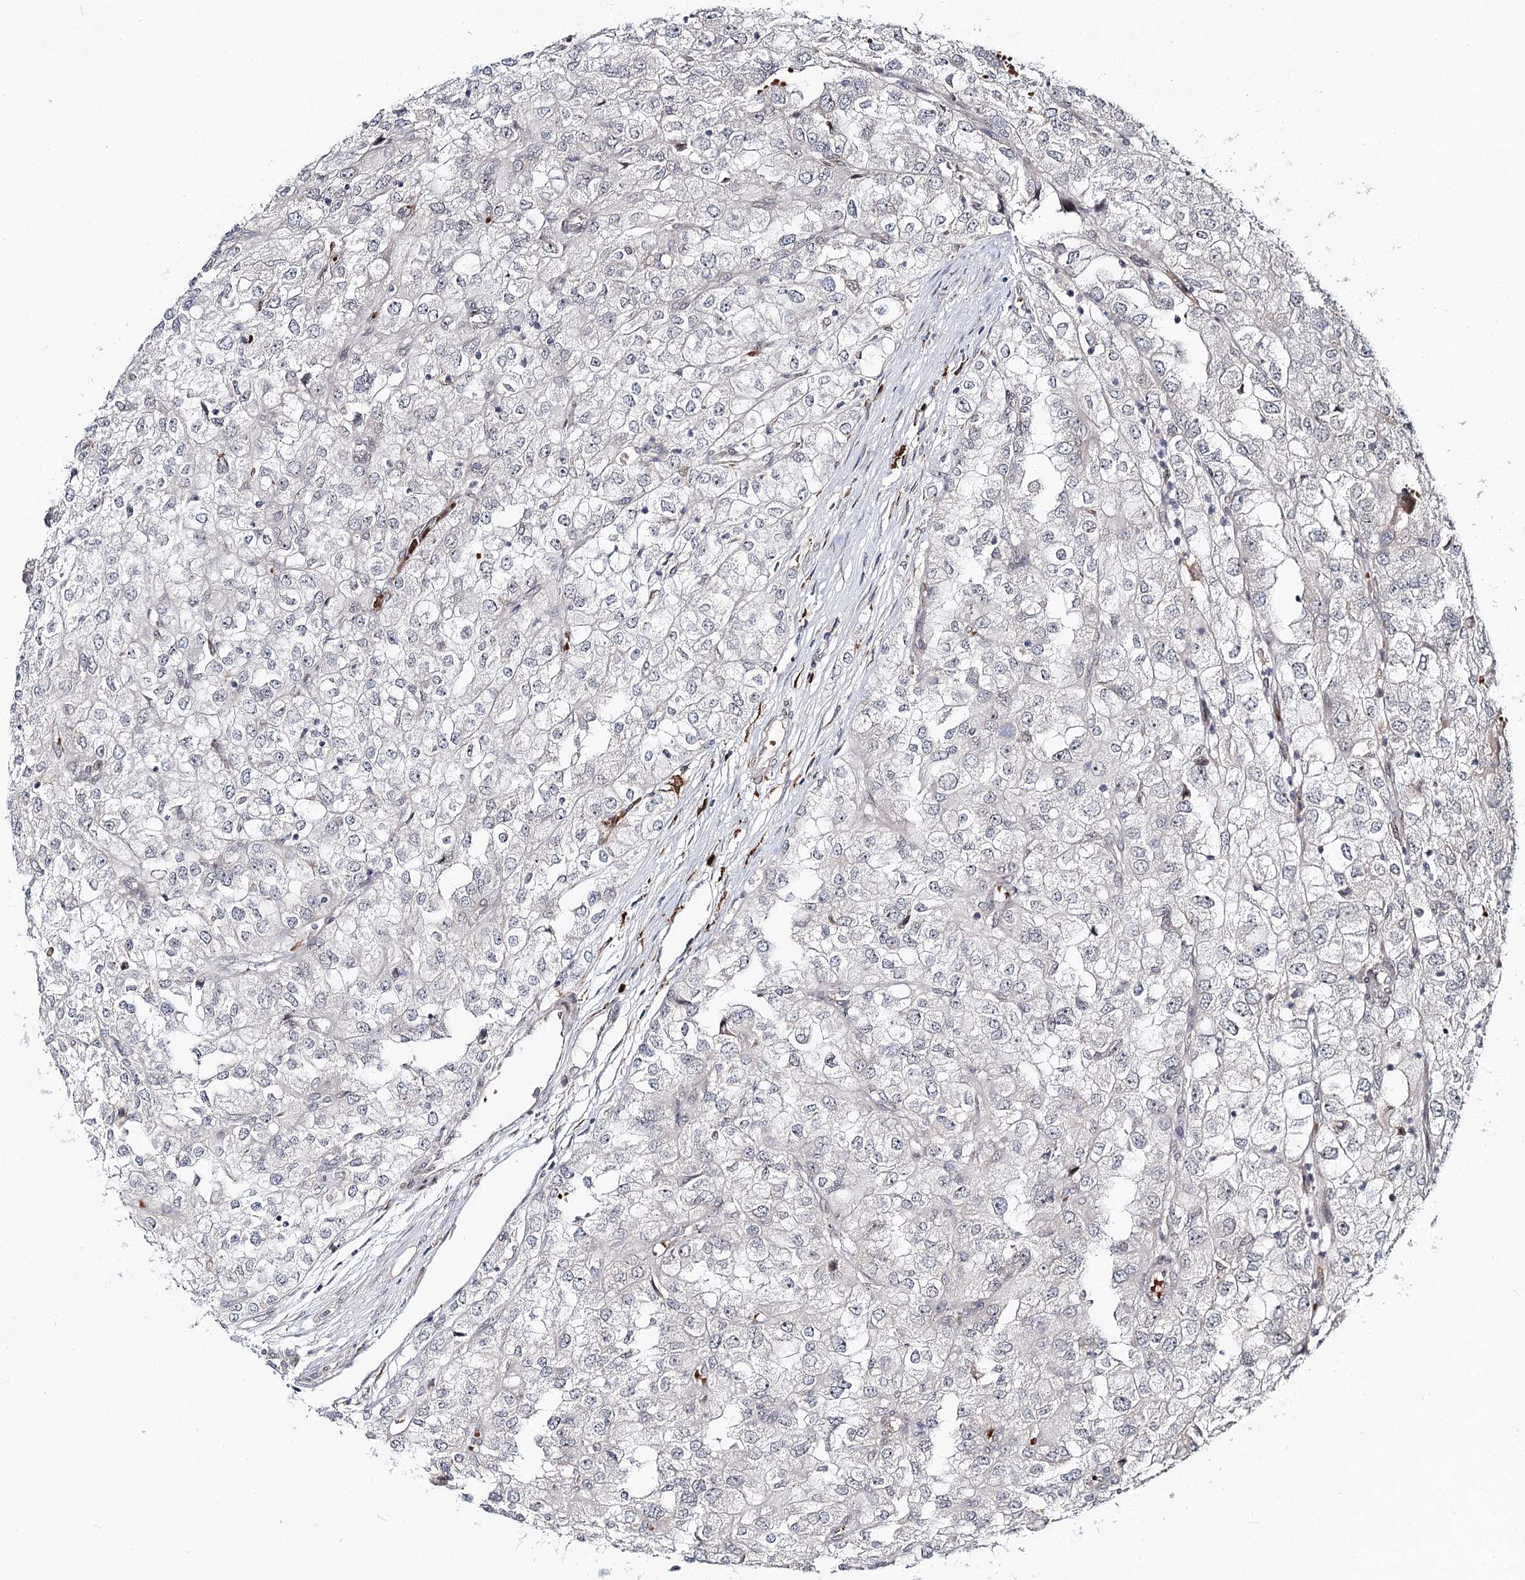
{"staining": {"intensity": "negative", "quantity": "none", "location": "none"}, "tissue": "renal cancer", "cell_type": "Tumor cells", "image_type": "cancer", "snomed": [{"axis": "morphology", "description": "Adenocarcinoma, NOS"}, {"axis": "topography", "description": "Kidney"}], "caption": "Immunohistochemistry image of human renal cancer stained for a protein (brown), which shows no staining in tumor cells.", "gene": "WDR36", "patient": {"sex": "female", "age": 54}}